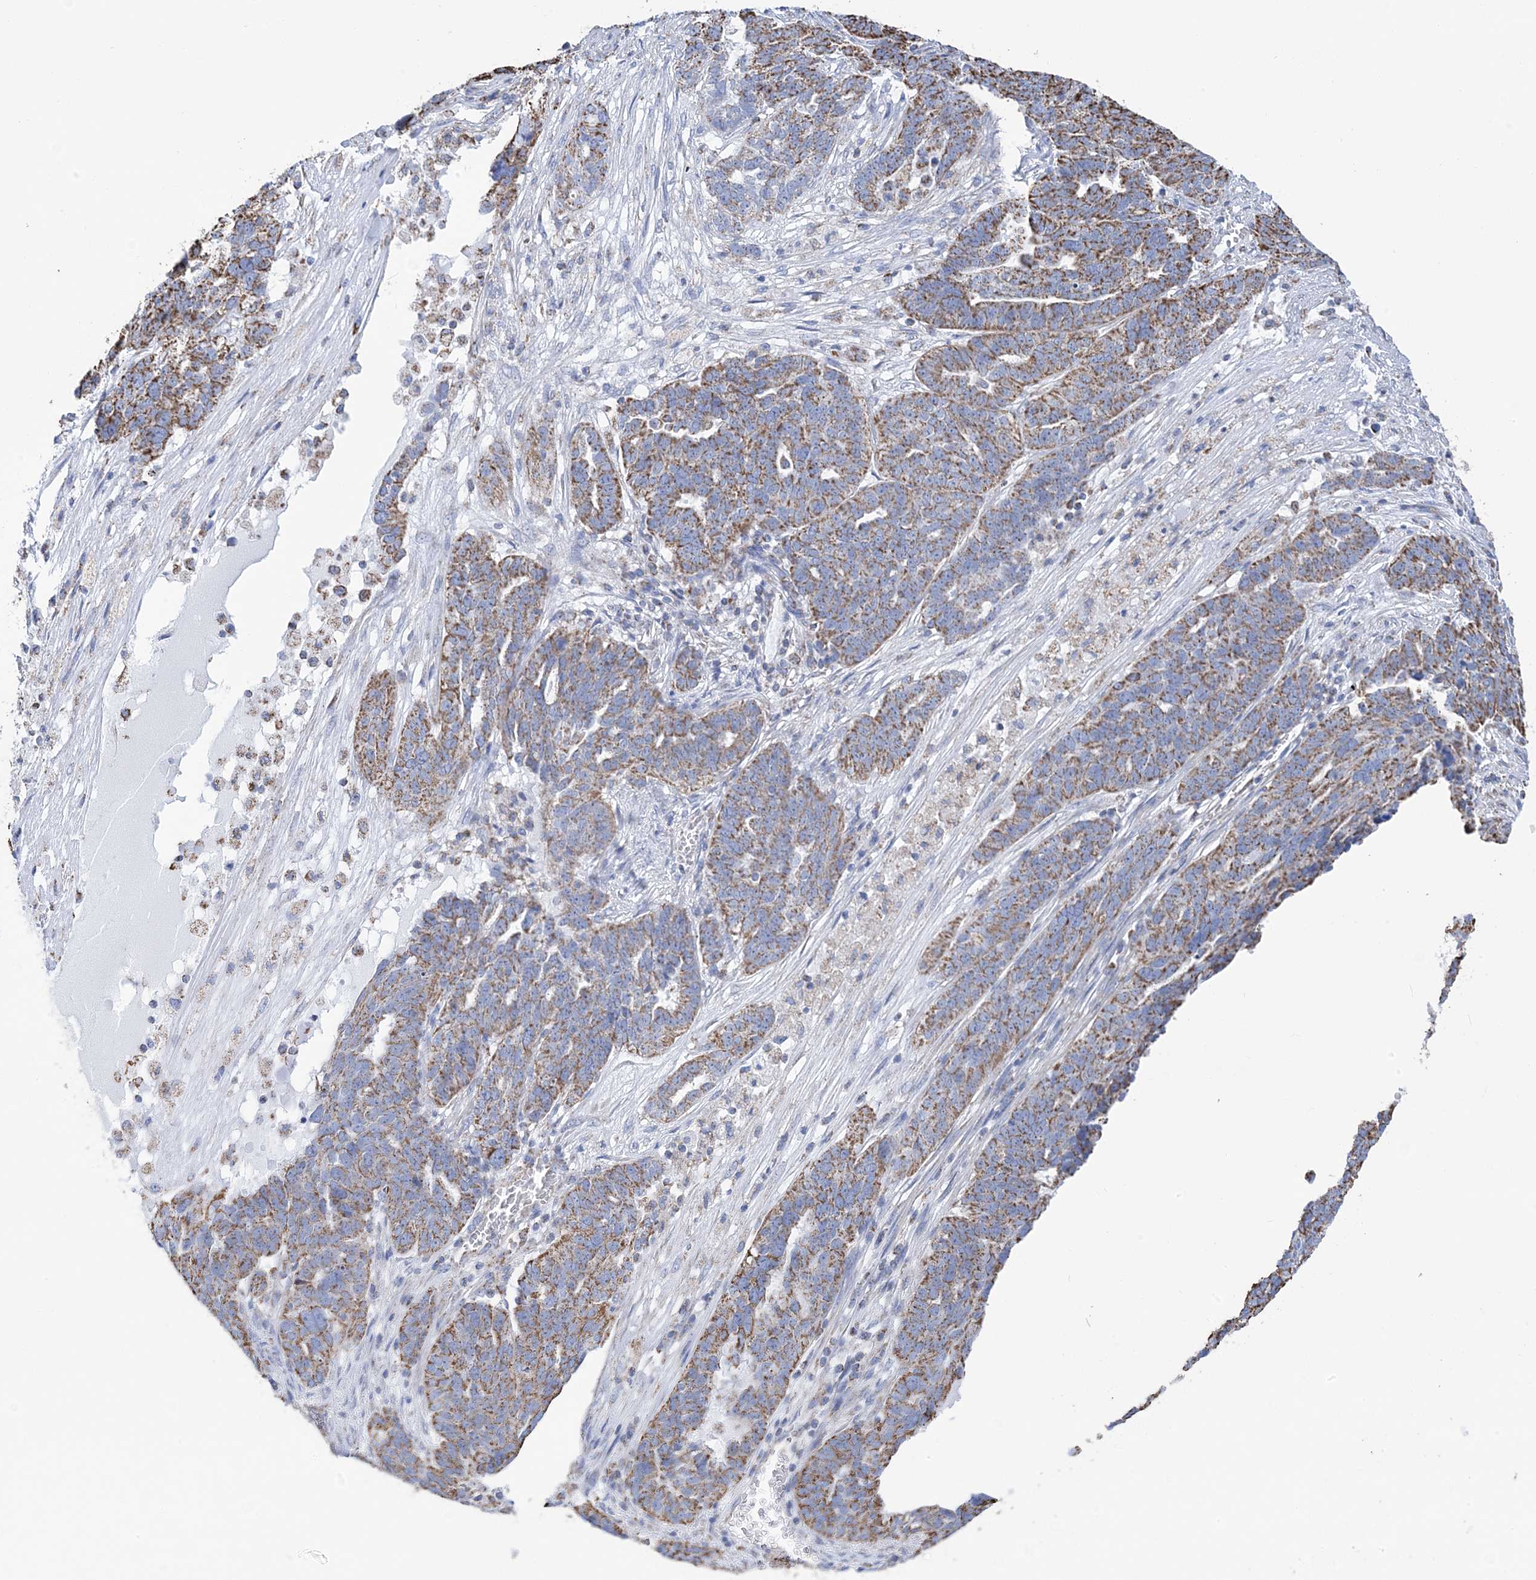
{"staining": {"intensity": "moderate", "quantity": ">75%", "location": "cytoplasmic/membranous"}, "tissue": "ovarian cancer", "cell_type": "Tumor cells", "image_type": "cancer", "snomed": [{"axis": "morphology", "description": "Cystadenocarcinoma, serous, NOS"}, {"axis": "topography", "description": "Ovary"}], "caption": "Tumor cells demonstrate moderate cytoplasmic/membranous positivity in about >75% of cells in serous cystadenocarcinoma (ovarian).", "gene": "GTPBP8", "patient": {"sex": "female", "age": 59}}